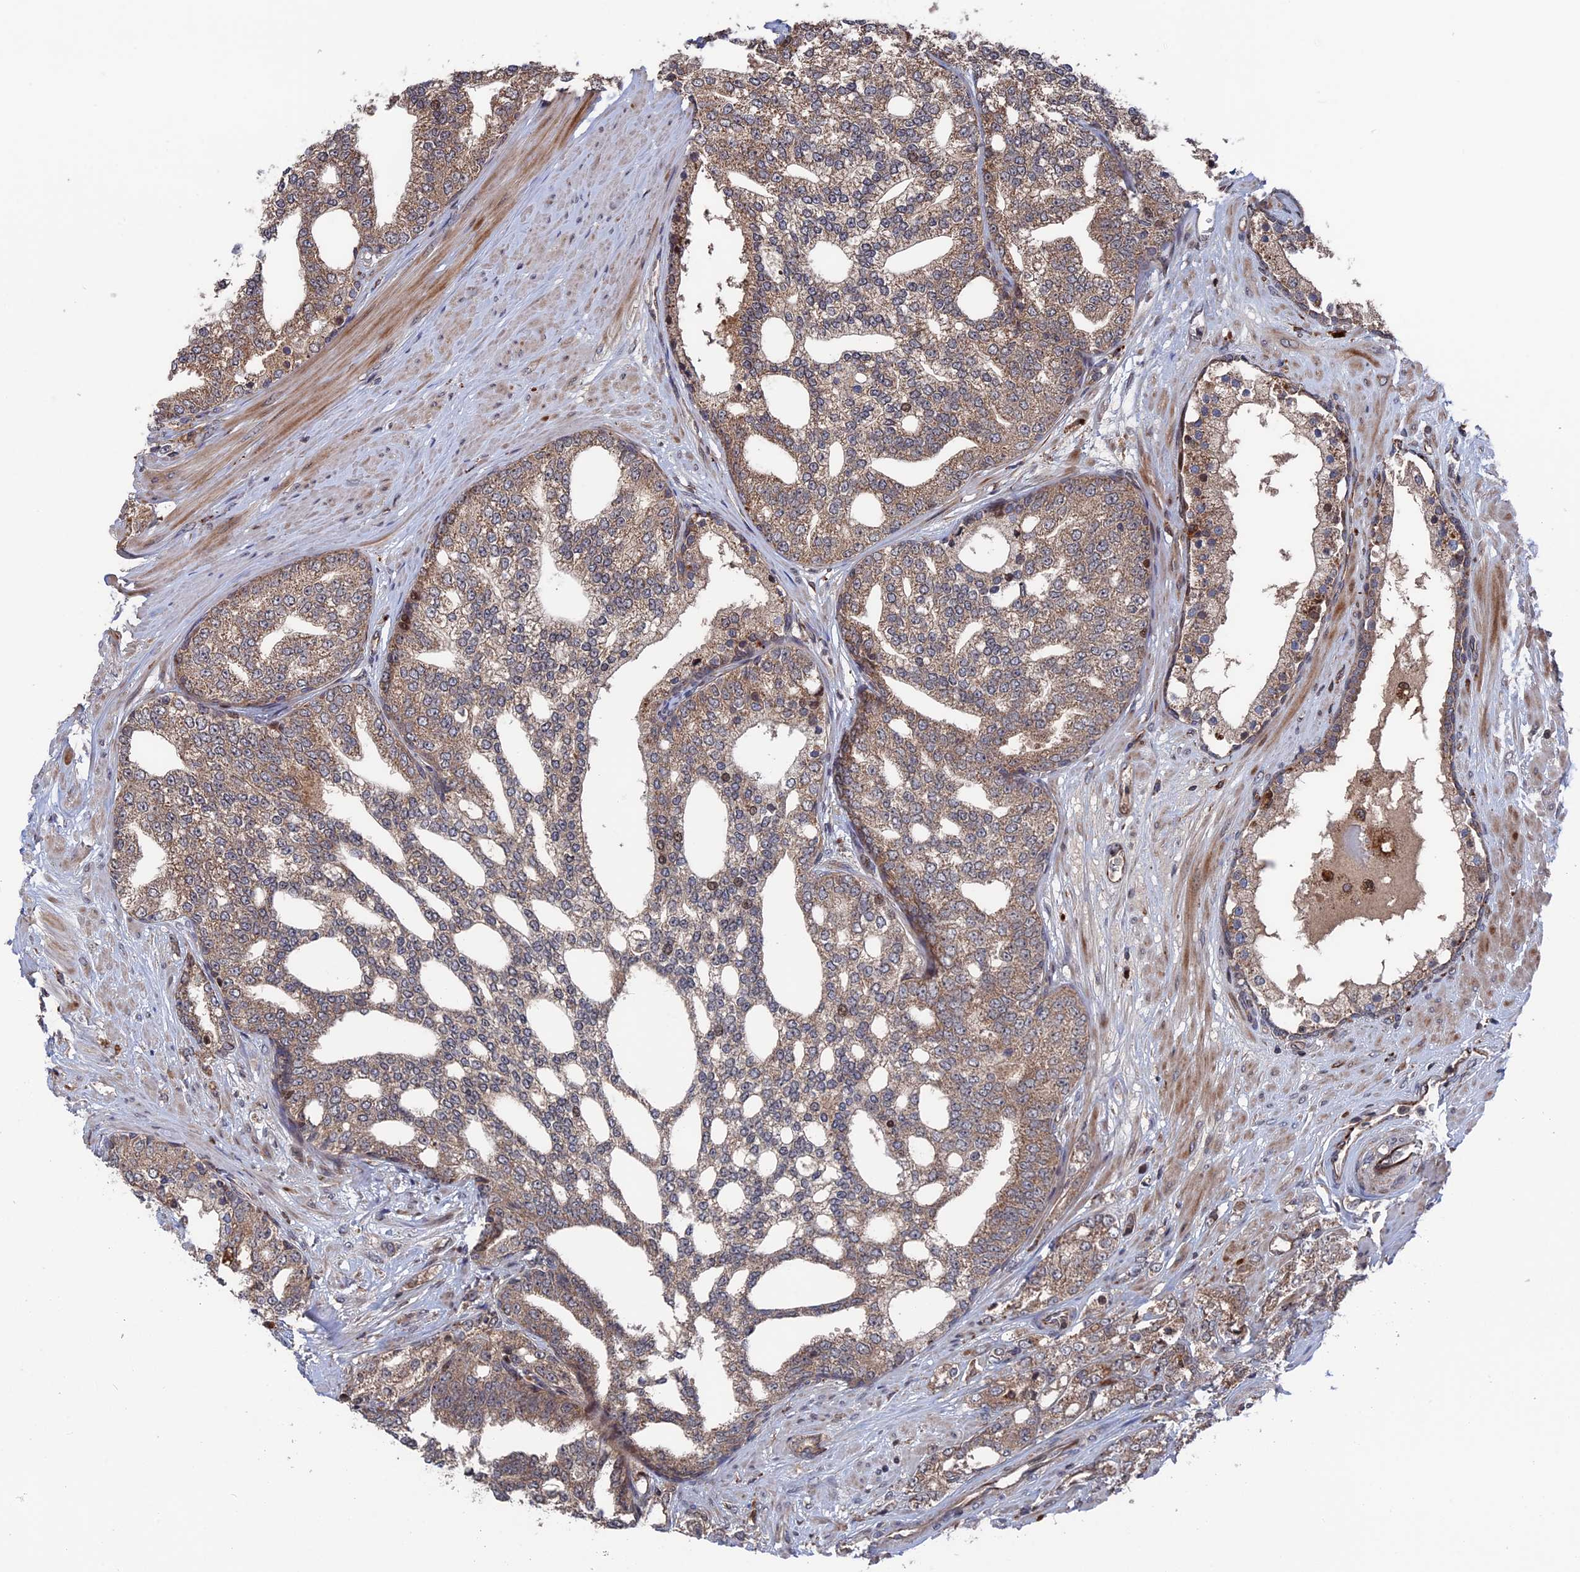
{"staining": {"intensity": "weak", "quantity": ">75%", "location": "cytoplasmic/membranous,nuclear"}, "tissue": "prostate cancer", "cell_type": "Tumor cells", "image_type": "cancer", "snomed": [{"axis": "morphology", "description": "Adenocarcinoma, High grade"}, {"axis": "topography", "description": "Prostate"}], "caption": "A histopathology image of human prostate cancer stained for a protein reveals weak cytoplasmic/membranous and nuclear brown staining in tumor cells.", "gene": "PLA2G15", "patient": {"sex": "male", "age": 64}}